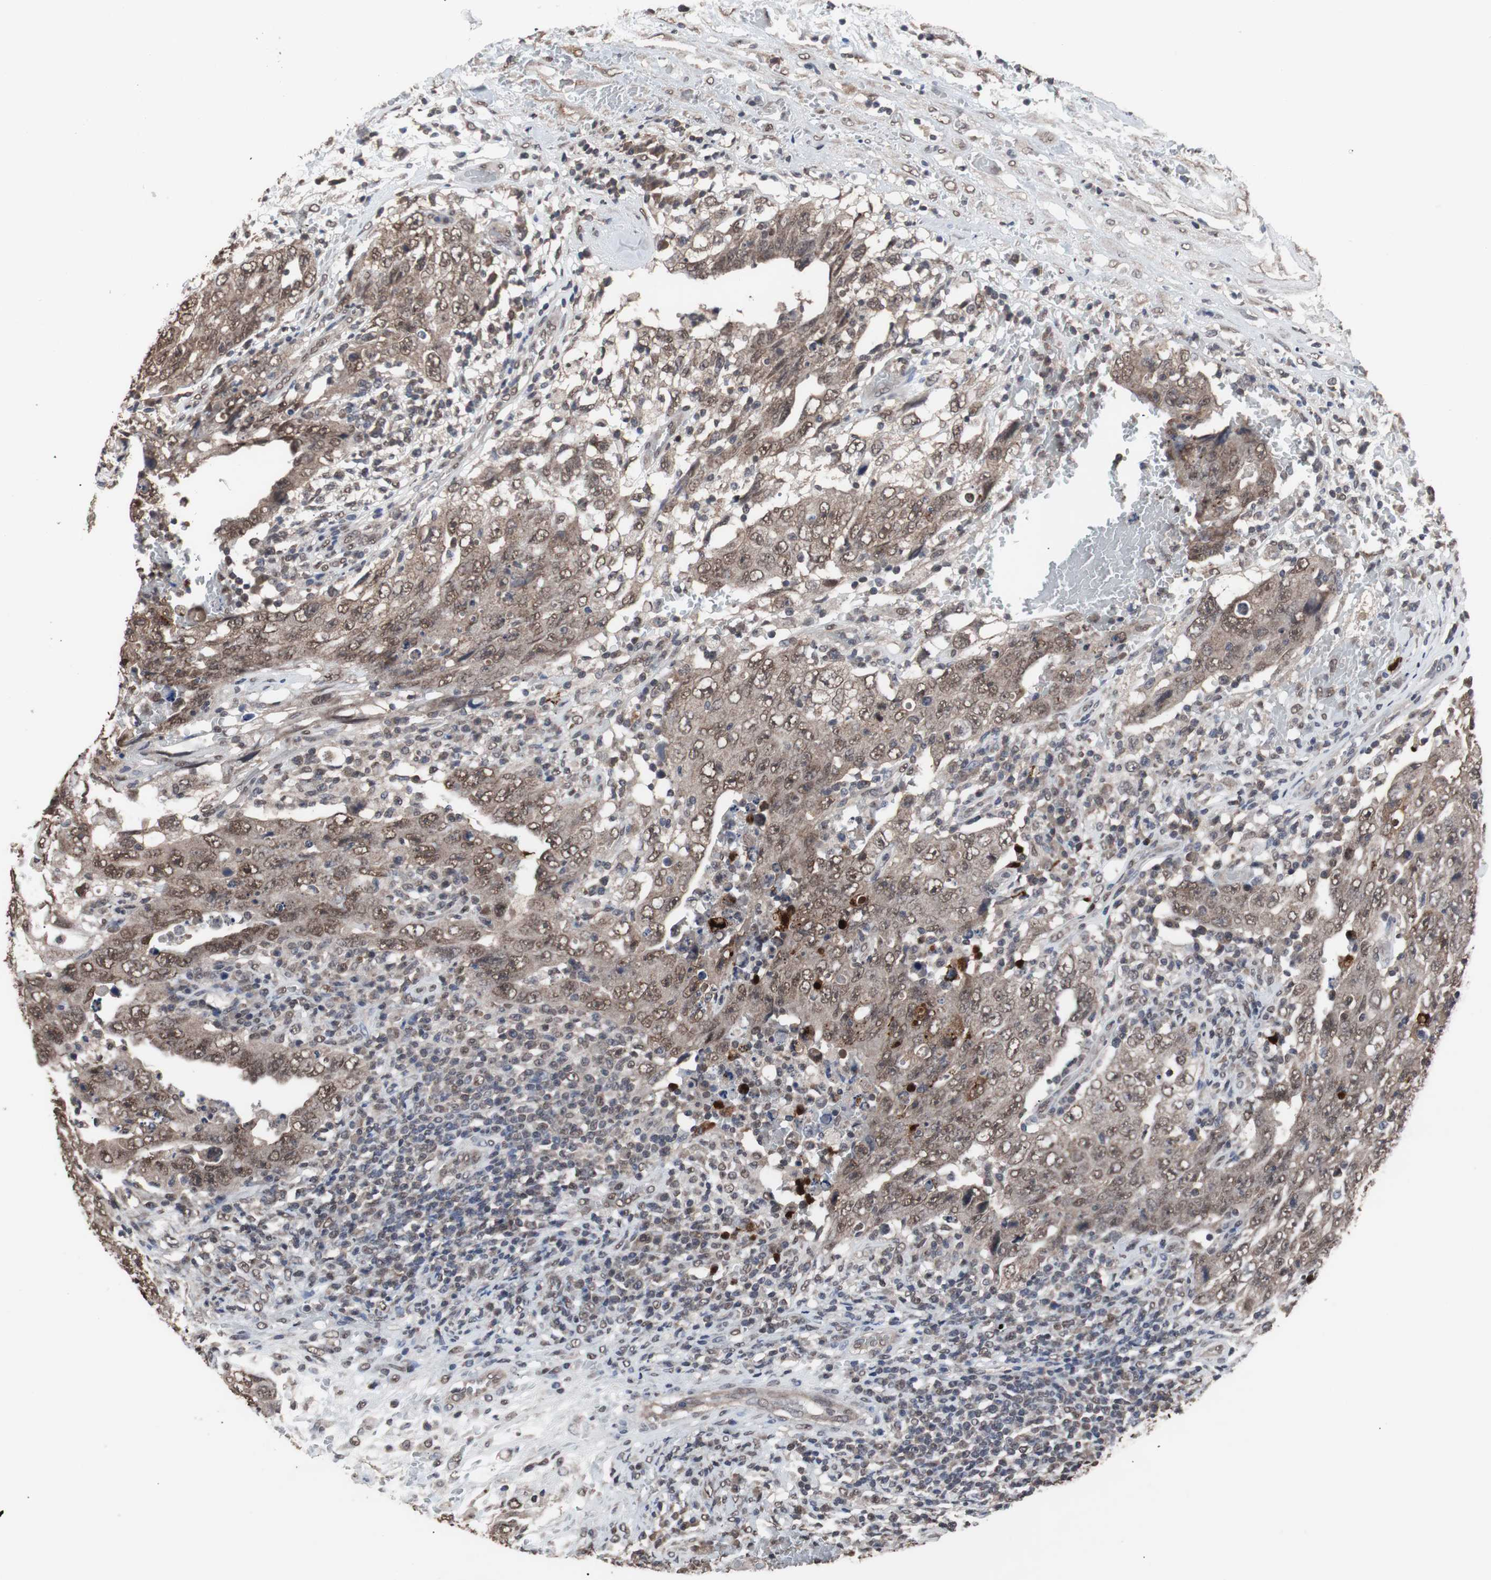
{"staining": {"intensity": "moderate", "quantity": ">75%", "location": "cytoplasmic/membranous,nuclear"}, "tissue": "testis cancer", "cell_type": "Tumor cells", "image_type": "cancer", "snomed": [{"axis": "morphology", "description": "Carcinoma, Embryonal, NOS"}, {"axis": "topography", "description": "Testis"}], "caption": "This is a histology image of immunohistochemistry (IHC) staining of testis cancer, which shows moderate staining in the cytoplasmic/membranous and nuclear of tumor cells.", "gene": "MED27", "patient": {"sex": "male", "age": 26}}